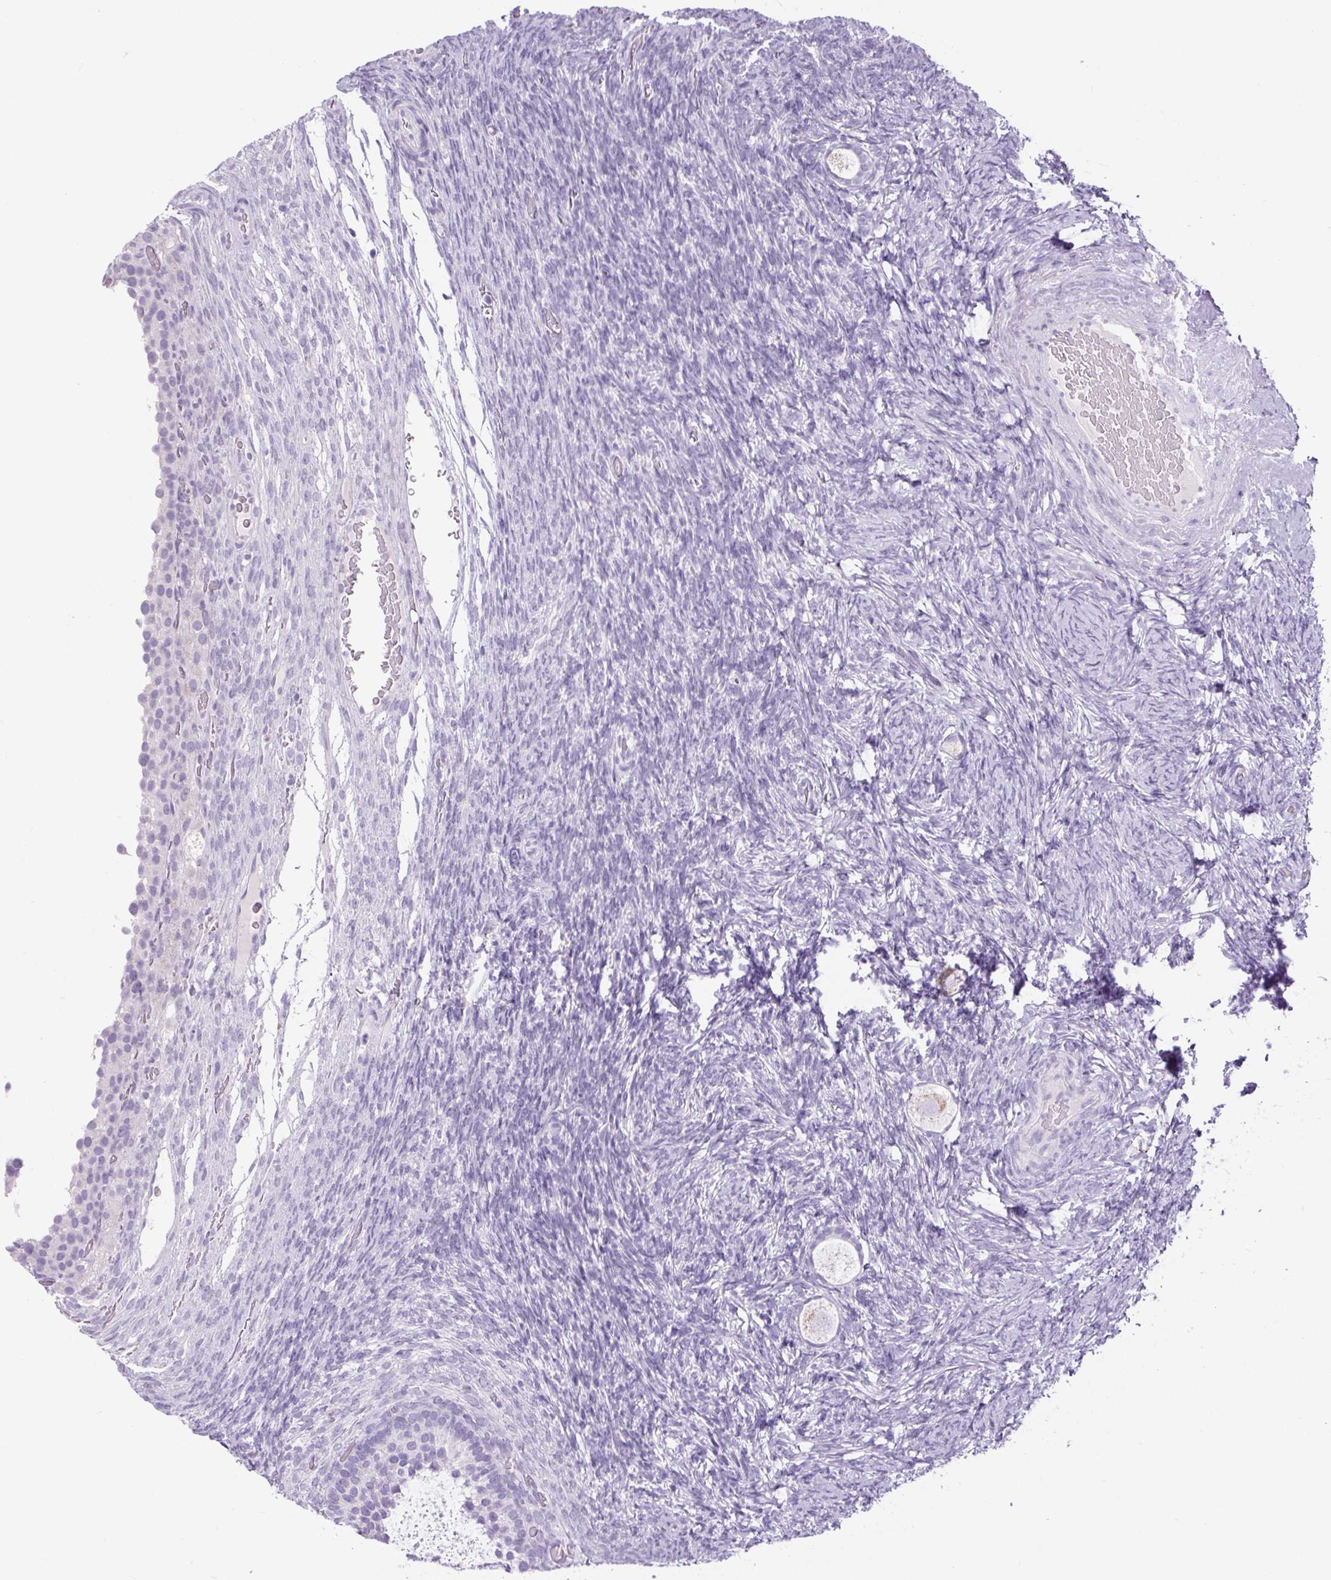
{"staining": {"intensity": "negative", "quantity": "none", "location": "none"}, "tissue": "ovary", "cell_type": "Follicle cells", "image_type": "normal", "snomed": [{"axis": "morphology", "description": "Normal tissue, NOS"}, {"axis": "topography", "description": "Ovary"}], "caption": "DAB immunohistochemical staining of normal ovary reveals no significant expression in follicle cells. (Stains: DAB (3,3'-diaminobenzidine) immunohistochemistry with hematoxylin counter stain, Microscopy: brightfield microscopy at high magnification).", "gene": "CHGA", "patient": {"sex": "female", "age": 34}}